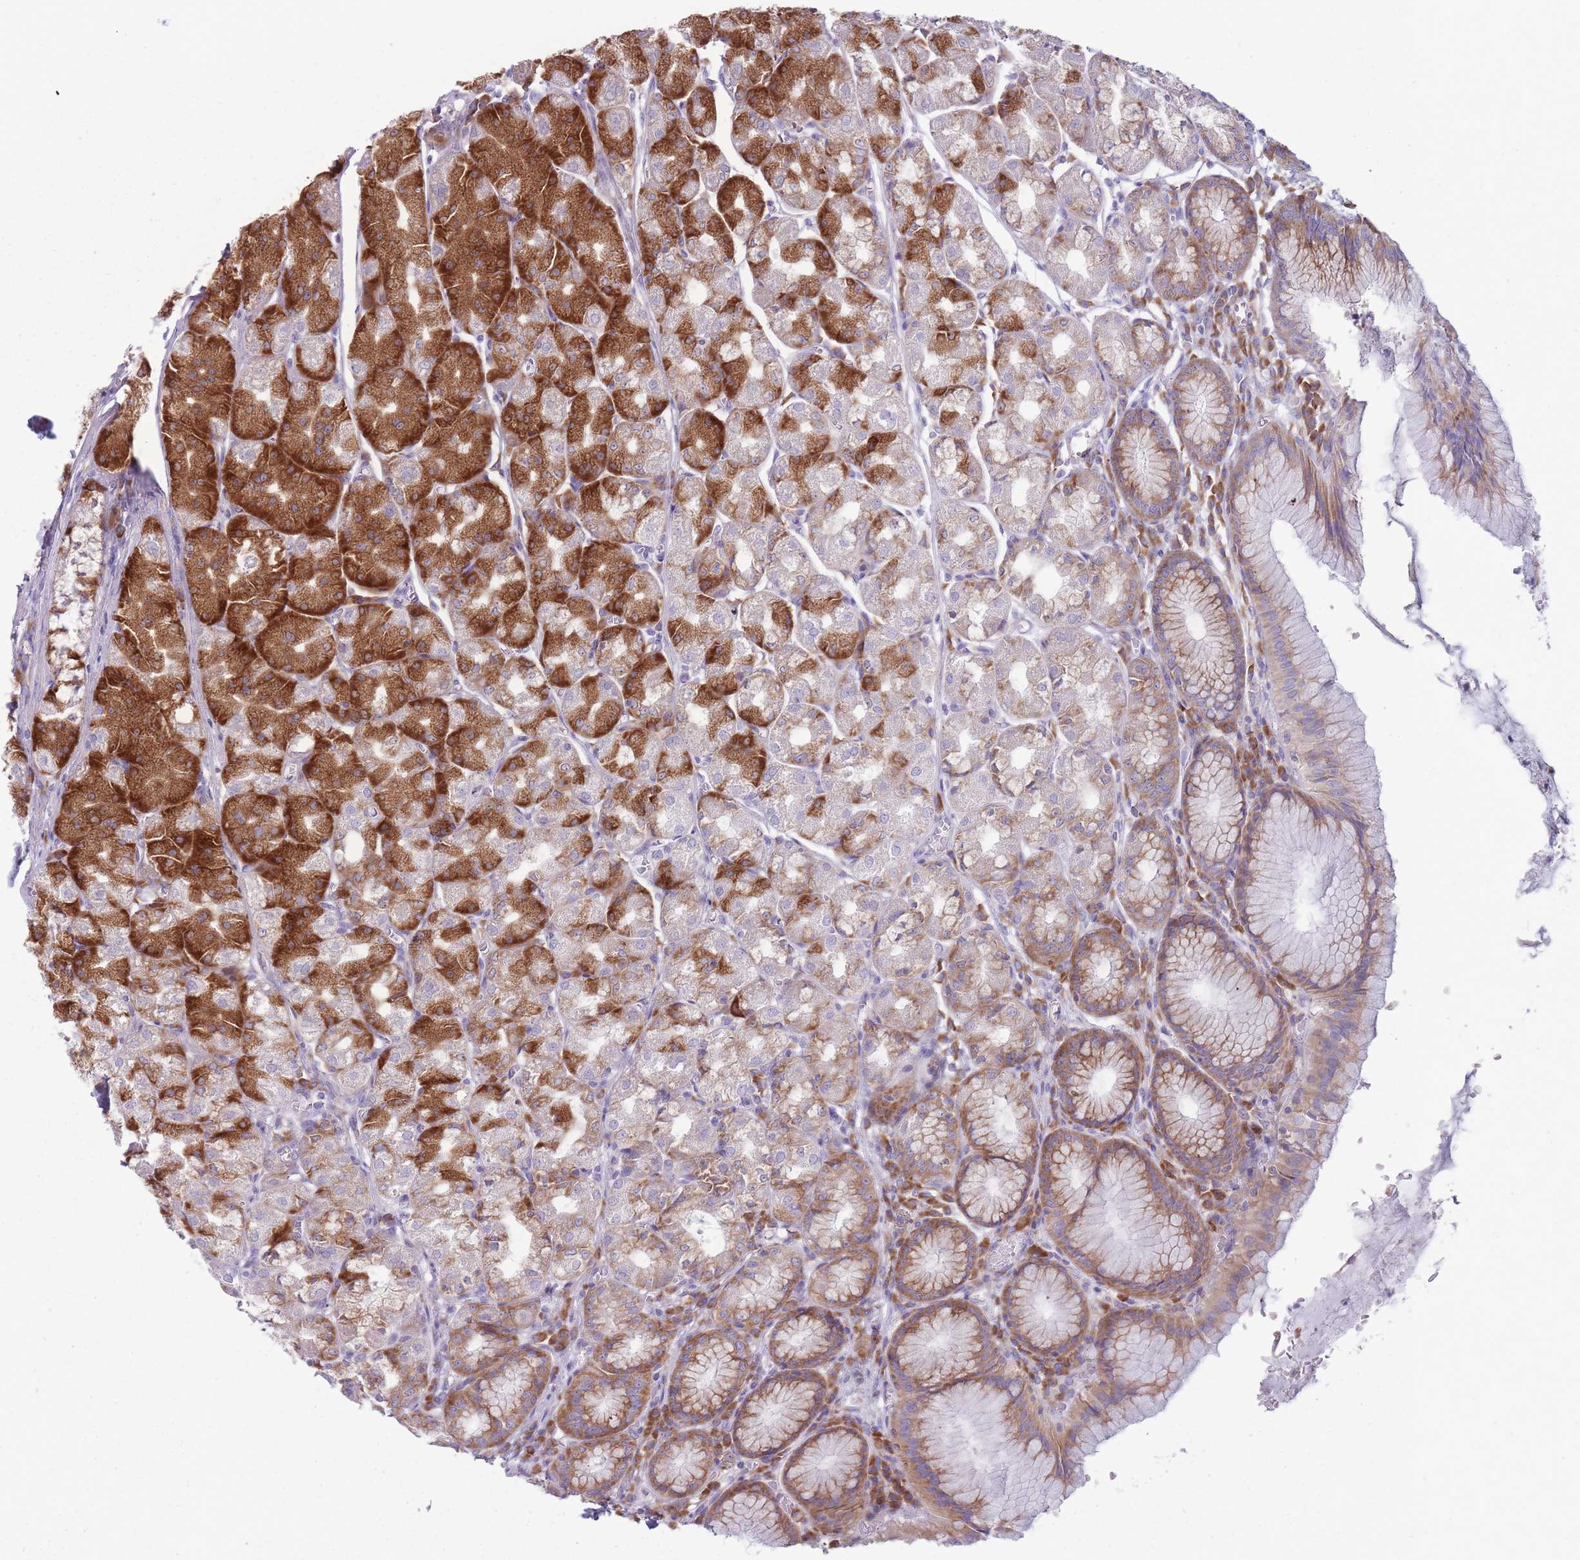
{"staining": {"intensity": "strong", "quantity": "25%-75%", "location": "cytoplasmic/membranous"}, "tissue": "stomach", "cell_type": "Glandular cells", "image_type": "normal", "snomed": [{"axis": "morphology", "description": "Normal tissue, NOS"}, {"axis": "topography", "description": "Stomach"}], "caption": "Protein expression analysis of benign human stomach reveals strong cytoplasmic/membranous expression in about 25%-75% of glandular cells. The staining is performed using DAB brown chromogen to label protein expression. The nuclei are counter-stained blue using hematoxylin.", "gene": "RPL18", "patient": {"sex": "male", "age": 55}}